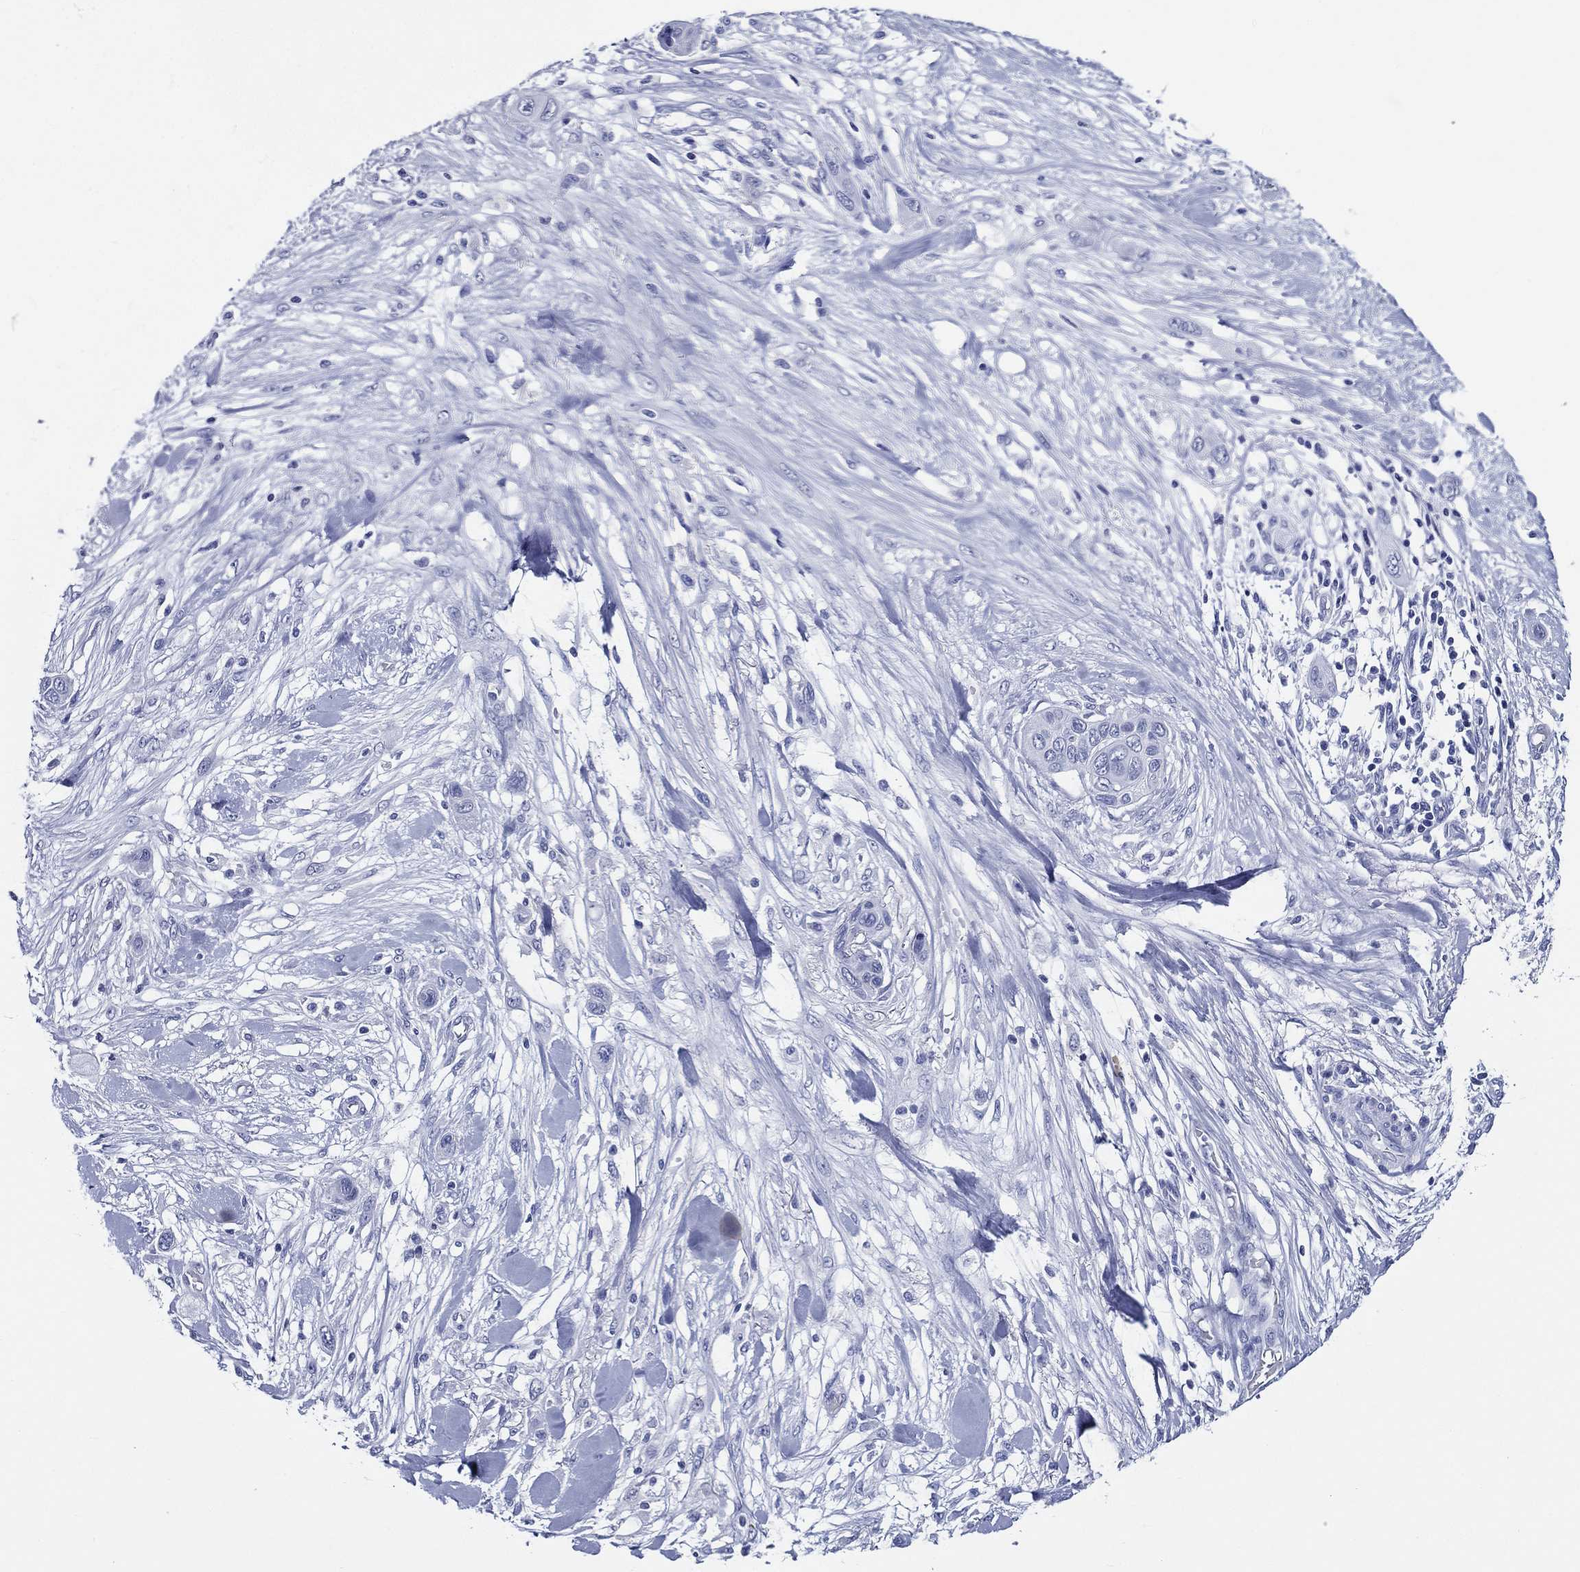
{"staining": {"intensity": "negative", "quantity": "none", "location": "none"}, "tissue": "skin cancer", "cell_type": "Tumor cells", "image_type": "cancer", "snomed": [{"axis": "morphology", "description": "Squamous cell carcinoma, NOS"}, {"axis": "topography", "description": "Skin"}], "caption": "A photomicrograph of skin cancer stained for a protein reveals no brown staining in tumor cells. (DAB (3,3'-diaminobenzidine) immunohistochemistry with hematoxylin counter stain).", "gene": "ACE2", "patient": {"sex": "male", "age": 79}}